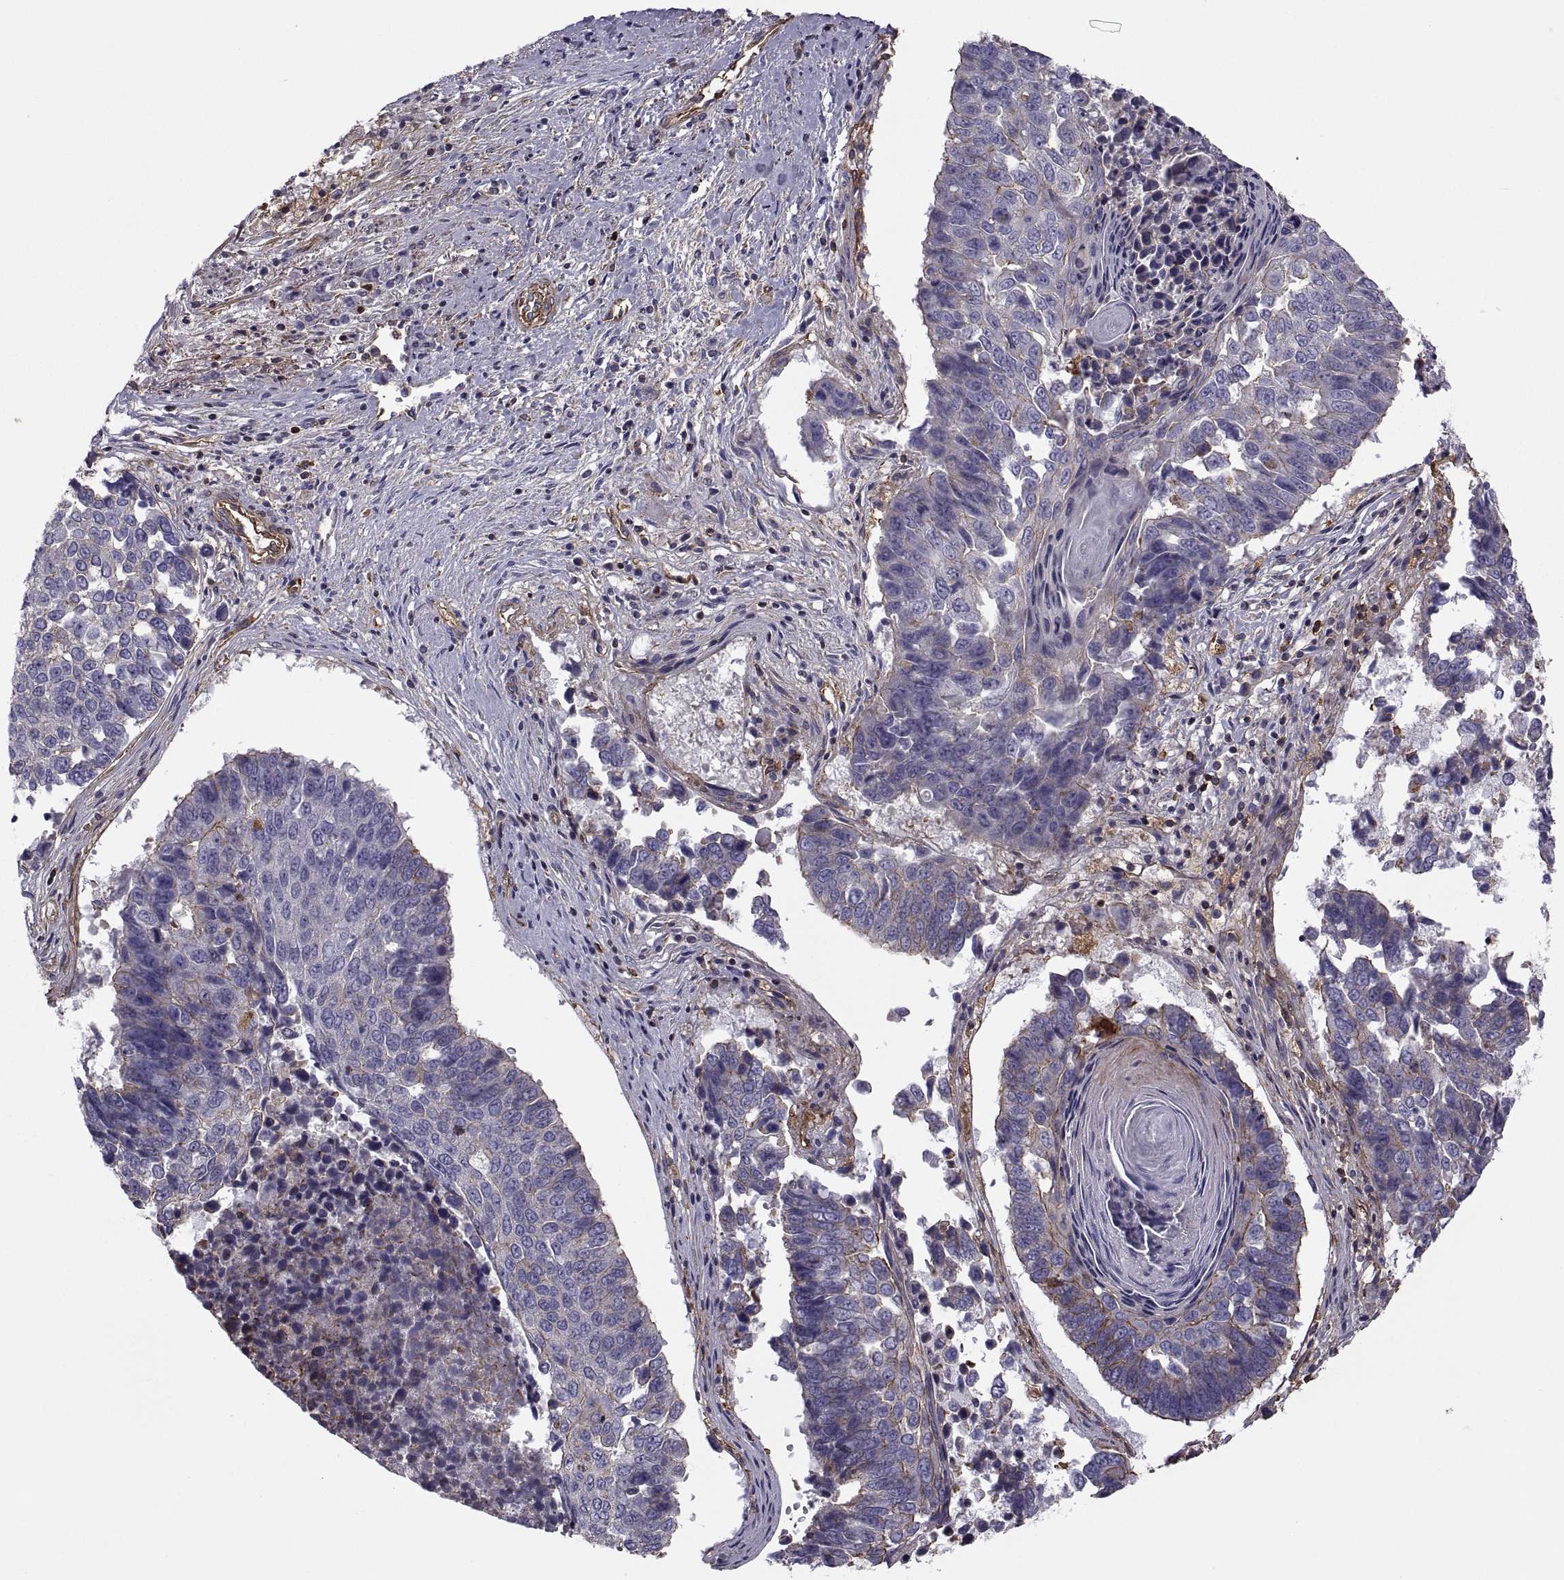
{"staining": {"intensity": "negative", "quantity": "none", "location": "none"}, "tissue": "lung cancer", "cell_type": "Tumor cells", "image_type": "cancer", "snomed": [{"axis": "morphology", "description": "Squamous cell carcinoma, NOS"}, {"axis": "topography", "description": "Lung"}], "caption": "Tumor cells are negative for brown protein staining in lung cancer.", "gene": "MYH9", "patient": {"sex": "male", "age": 73}}